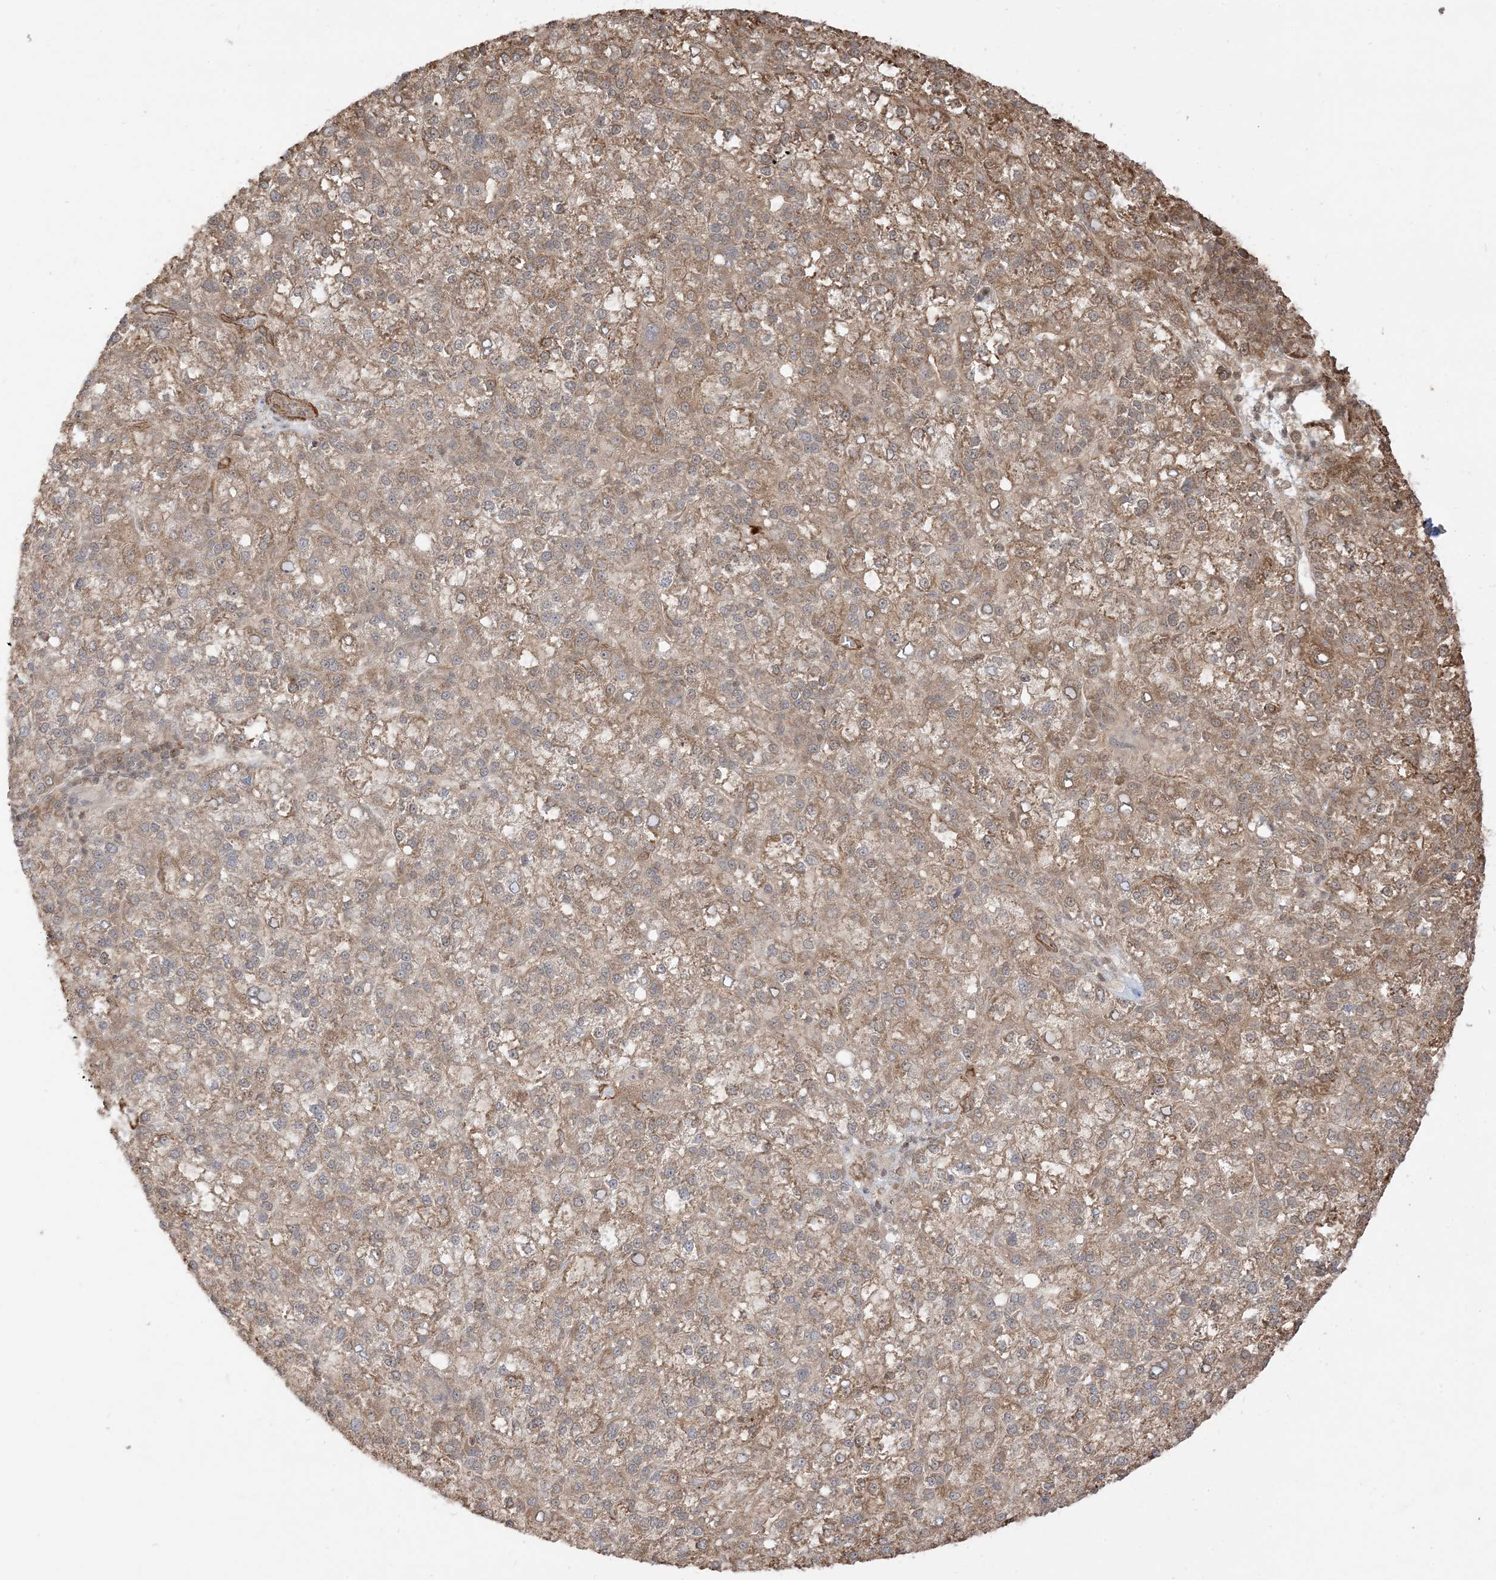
{"staining": {"intensity": "weak", "quantity": "25%-75%", "location": "cytoplasmic/membranous"}, "tissue": "liver cancer", "cell_type": "Tumor cells", "image_type": "cancer", "snomed": [{"axis": "morphology", "description": "Carcinoma, Hepatocellular, NOS"}, {"axis": "topography", "description": "Liver"}], "caption": "Immunohistochemical staining of hepatocellular carcinoma (liver) exhibits weak cytoplasmic/membranous protein staining in approximately 25%-75% of tumor cells.", "gene": "TBCC", "patient": {"sex": "female", "age": 58}}